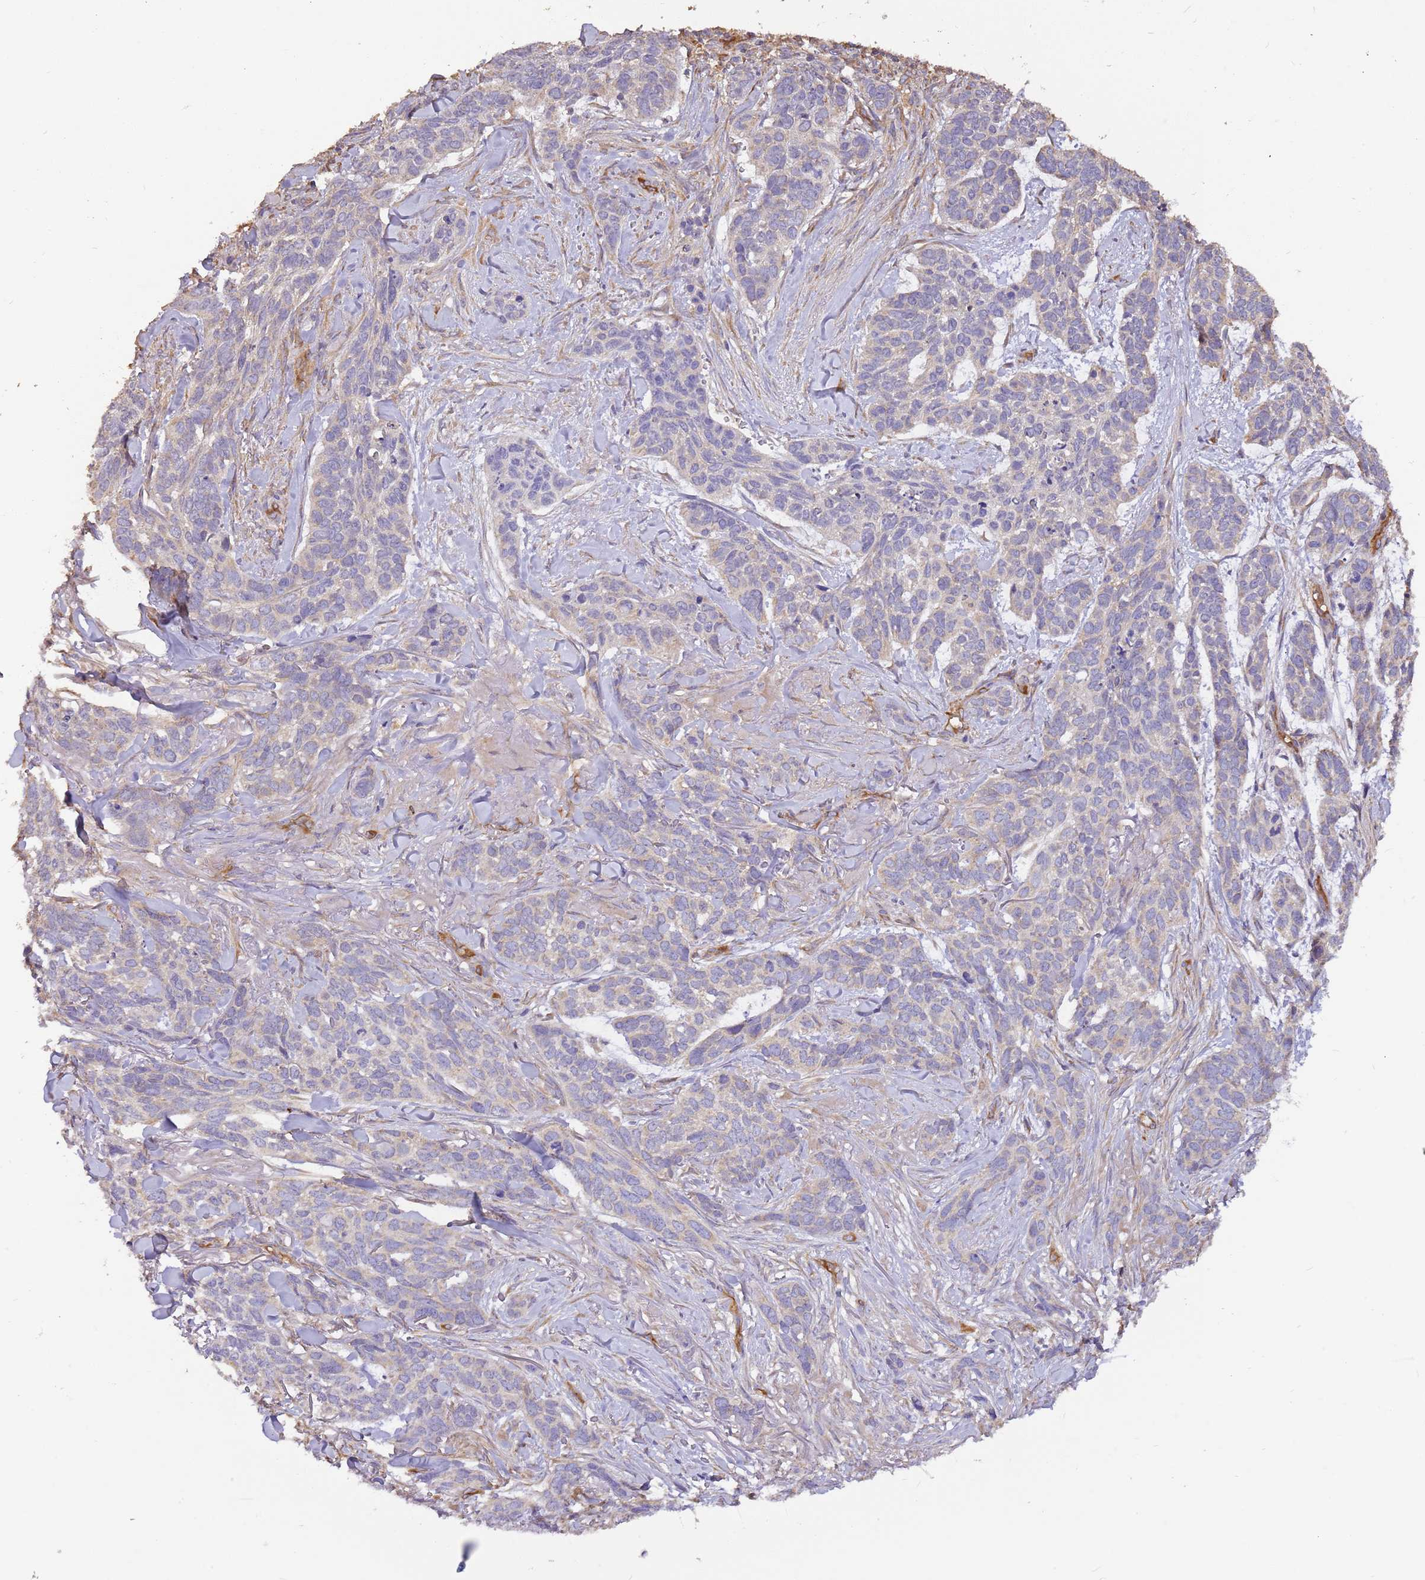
{"staining": {"intensity": "negative", "quantity": "none", "location": "none"}, "tissue": "skin cancer", "cell_type": "Tumor cells", "image_type": "cancer", "snomed": [{"axis": "morphology", "description": "Basal cell carcinoma"}, {"axis": "topography", "description": "Skin"}], "caption": "An immunohistochemistry (IHC) micrograph of skin cancer (basal cell carcinoma) is shown. There is no staining in tumor cells of skin cancer (basal cell carcinoma).", "gene": "DOCK9", "patient": {"sex": "male", "age": 86}}